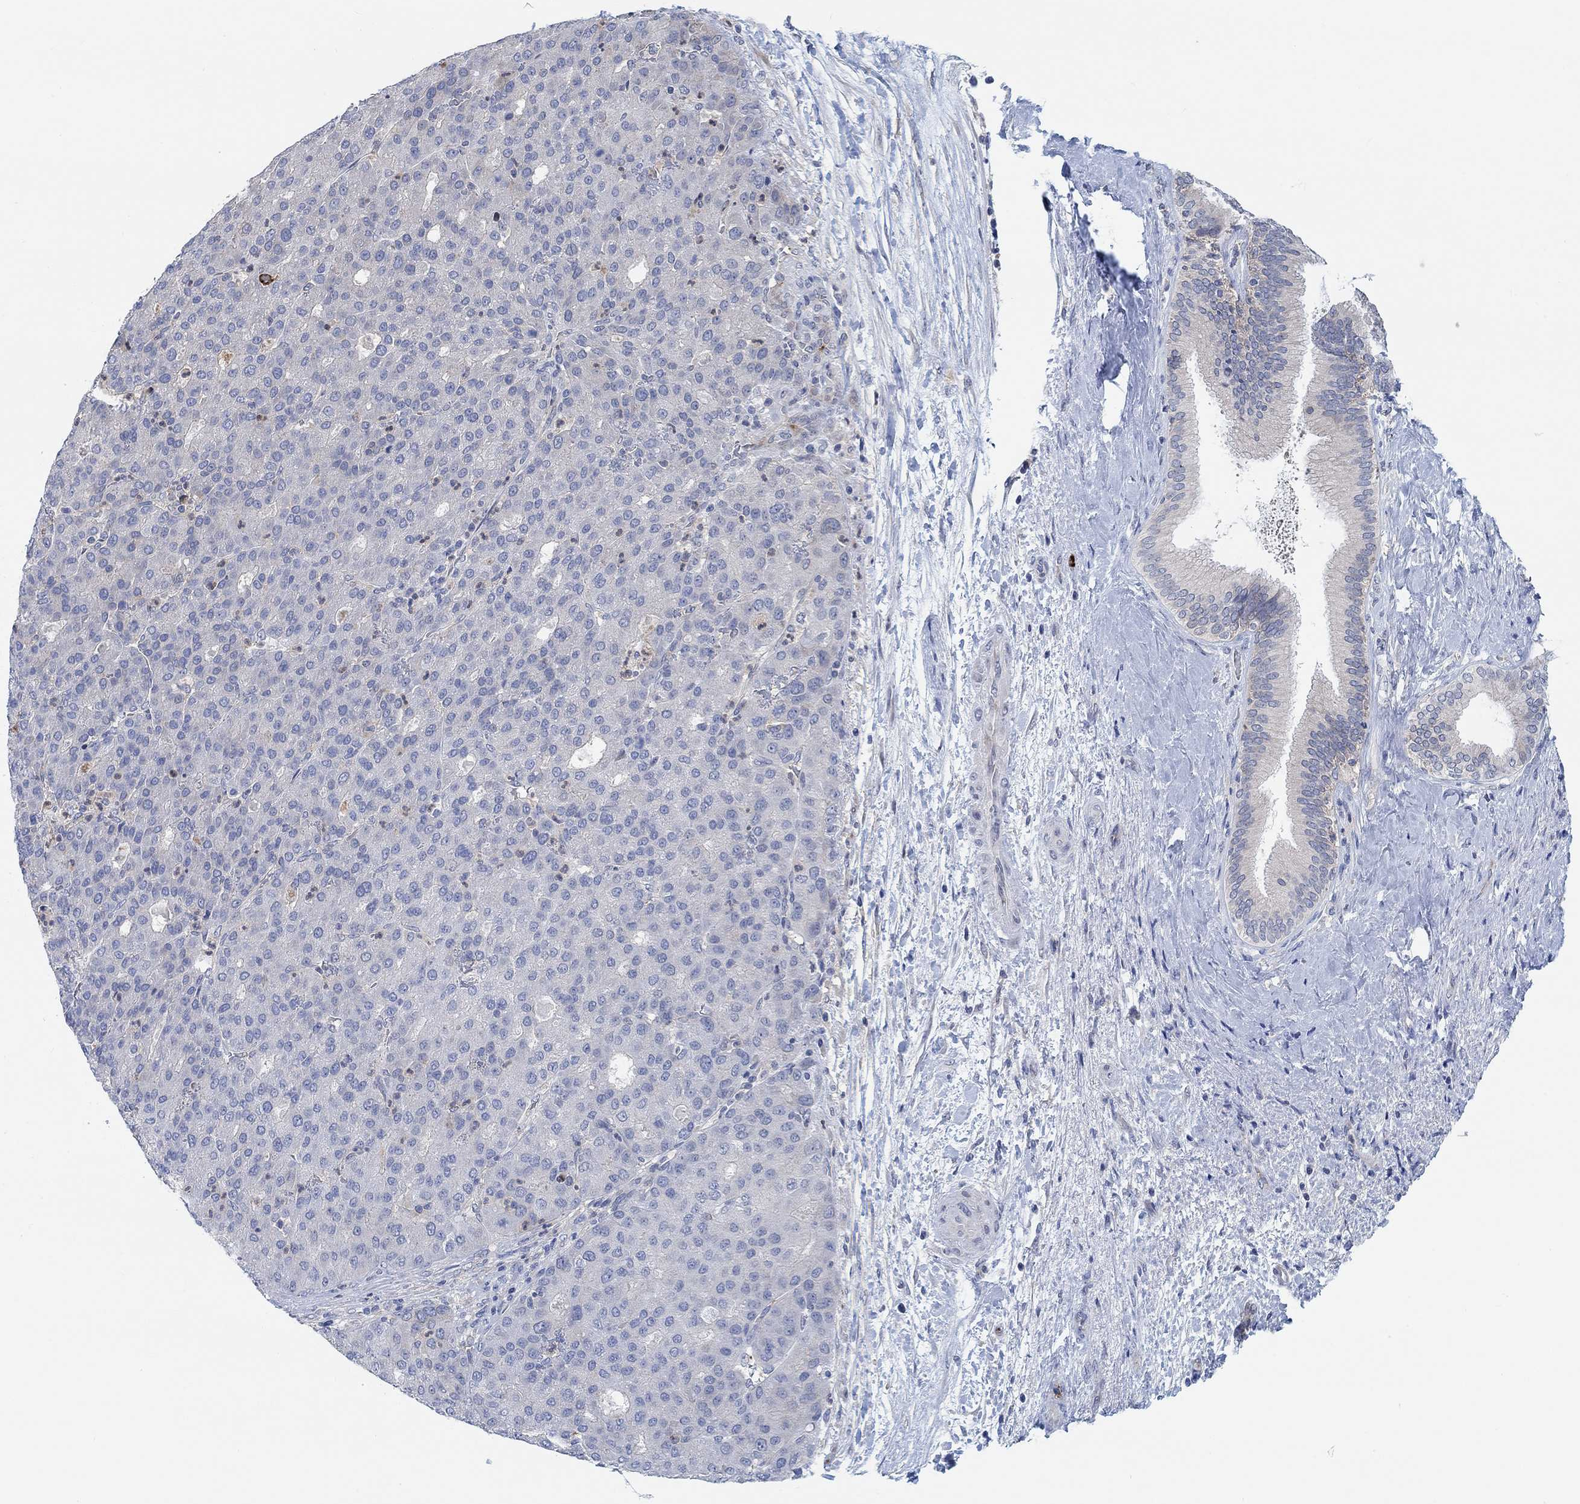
{"staining": {"intensity": "negative", "quantity": "none", "location": "none"}, "tissue": "liver cancer", "cell_type": "Tumor cells", "image_type": "cancer", "snomed": [{"axis": "morphology", "description": "Carcinoma, Hepatocellular, NOS"}, {"axis": "topography", "description": "Liver"}], "caption": "A histopathology image of liver hepatocellular carcinoma stained for a protein shows no brown staining in tumor cells.", "gene": "PMFBP1", "patient": {"sex": "male", "age": 65}}